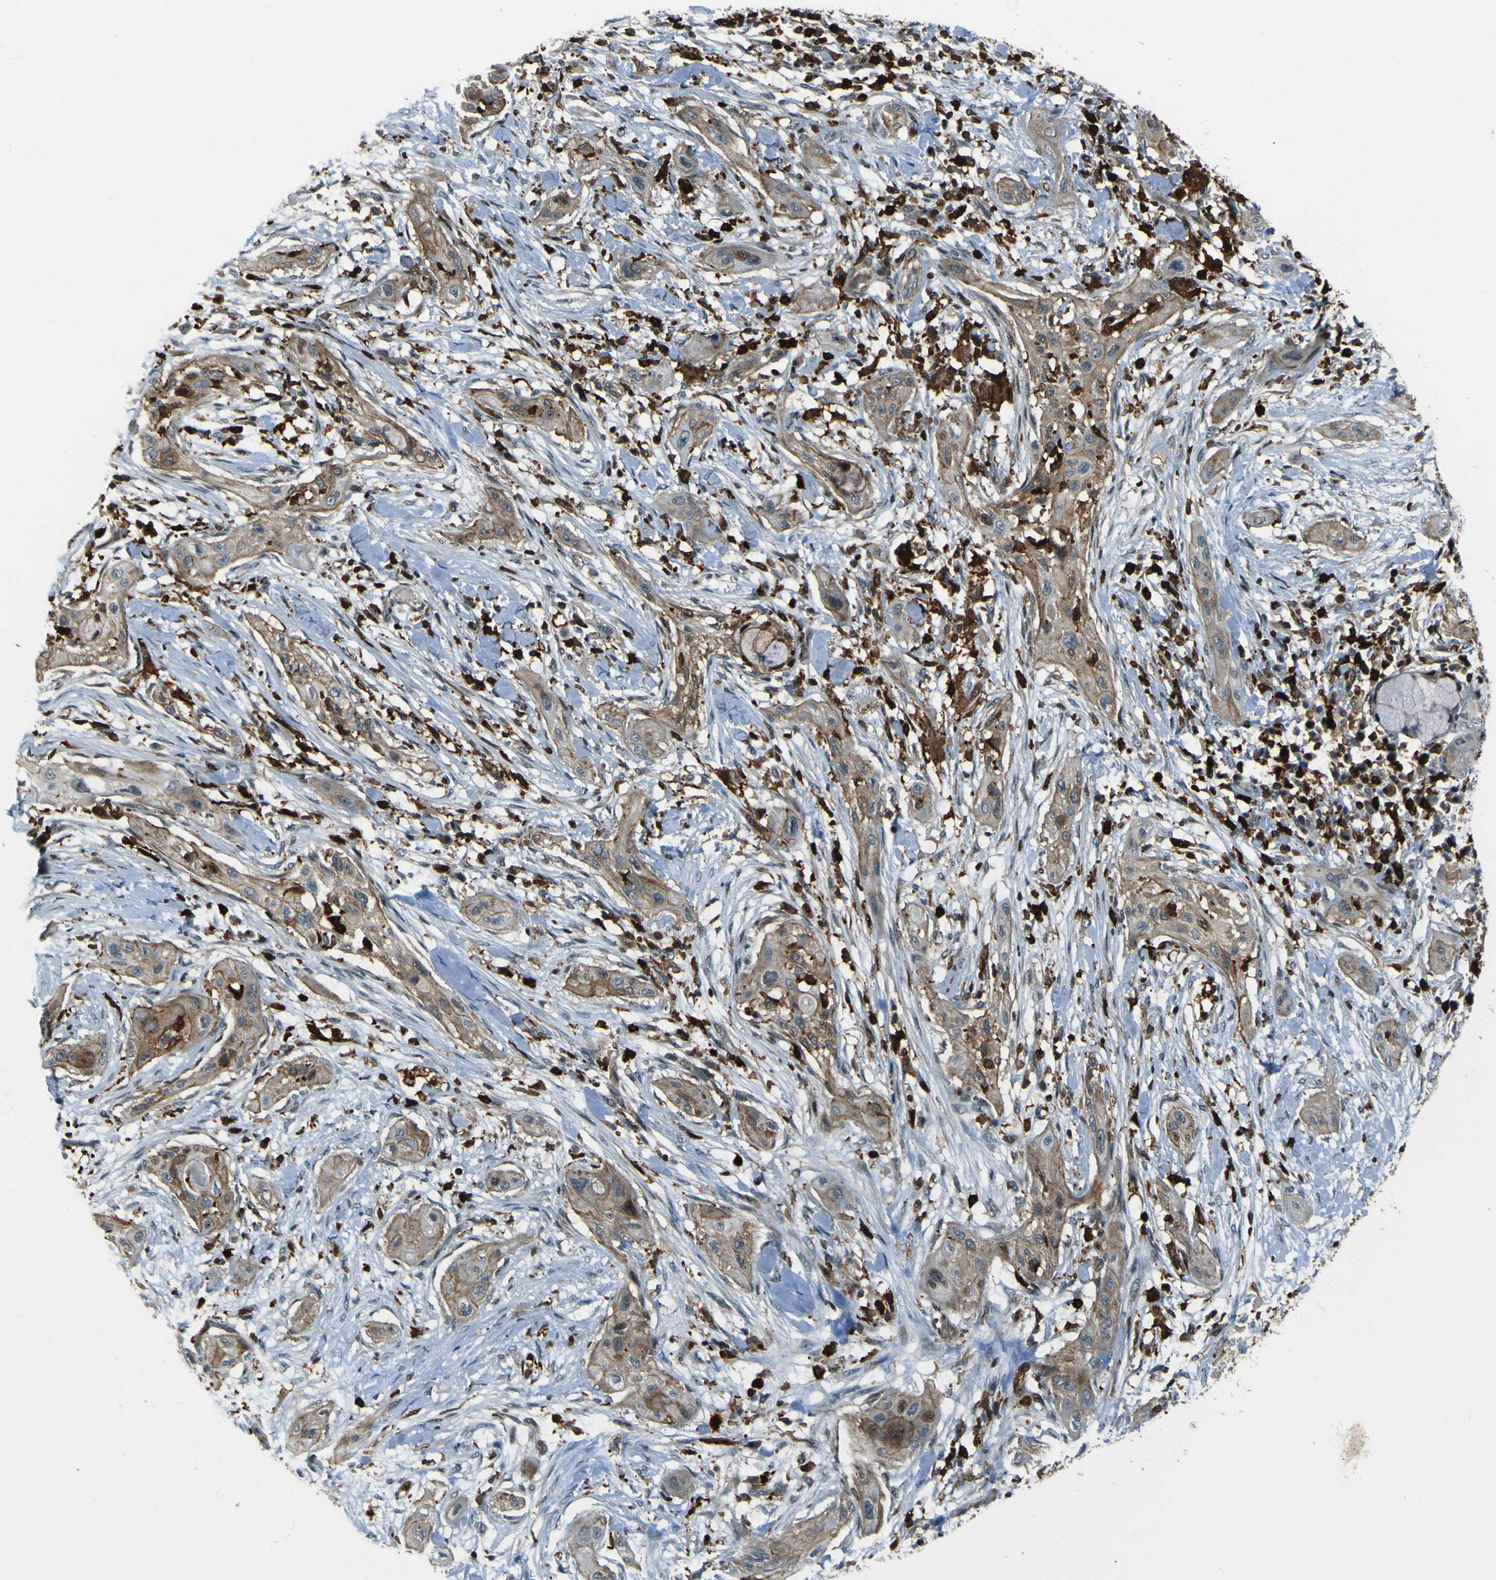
{"staining": {"intensity": "moderate", "quantity": ">75%", "location": "cytoplasmic/membranous"}, "tissue": "lung cancer", "cell_type": "Tumor cells", "image_type": "cancer", "snomed": [{"axis": "morphology", "description": "Squamous cell carcinoma, NOS"}, {"axis": "topography", "description": "Lung"}], "caption": "Brown immunohistochemical staining in lung cancer displays moderate cytoplasmic/membranous expression in about >75% of tumor cells.", "gene": "PCDHB5", "patient": {"sex": "female", "age": 47}}